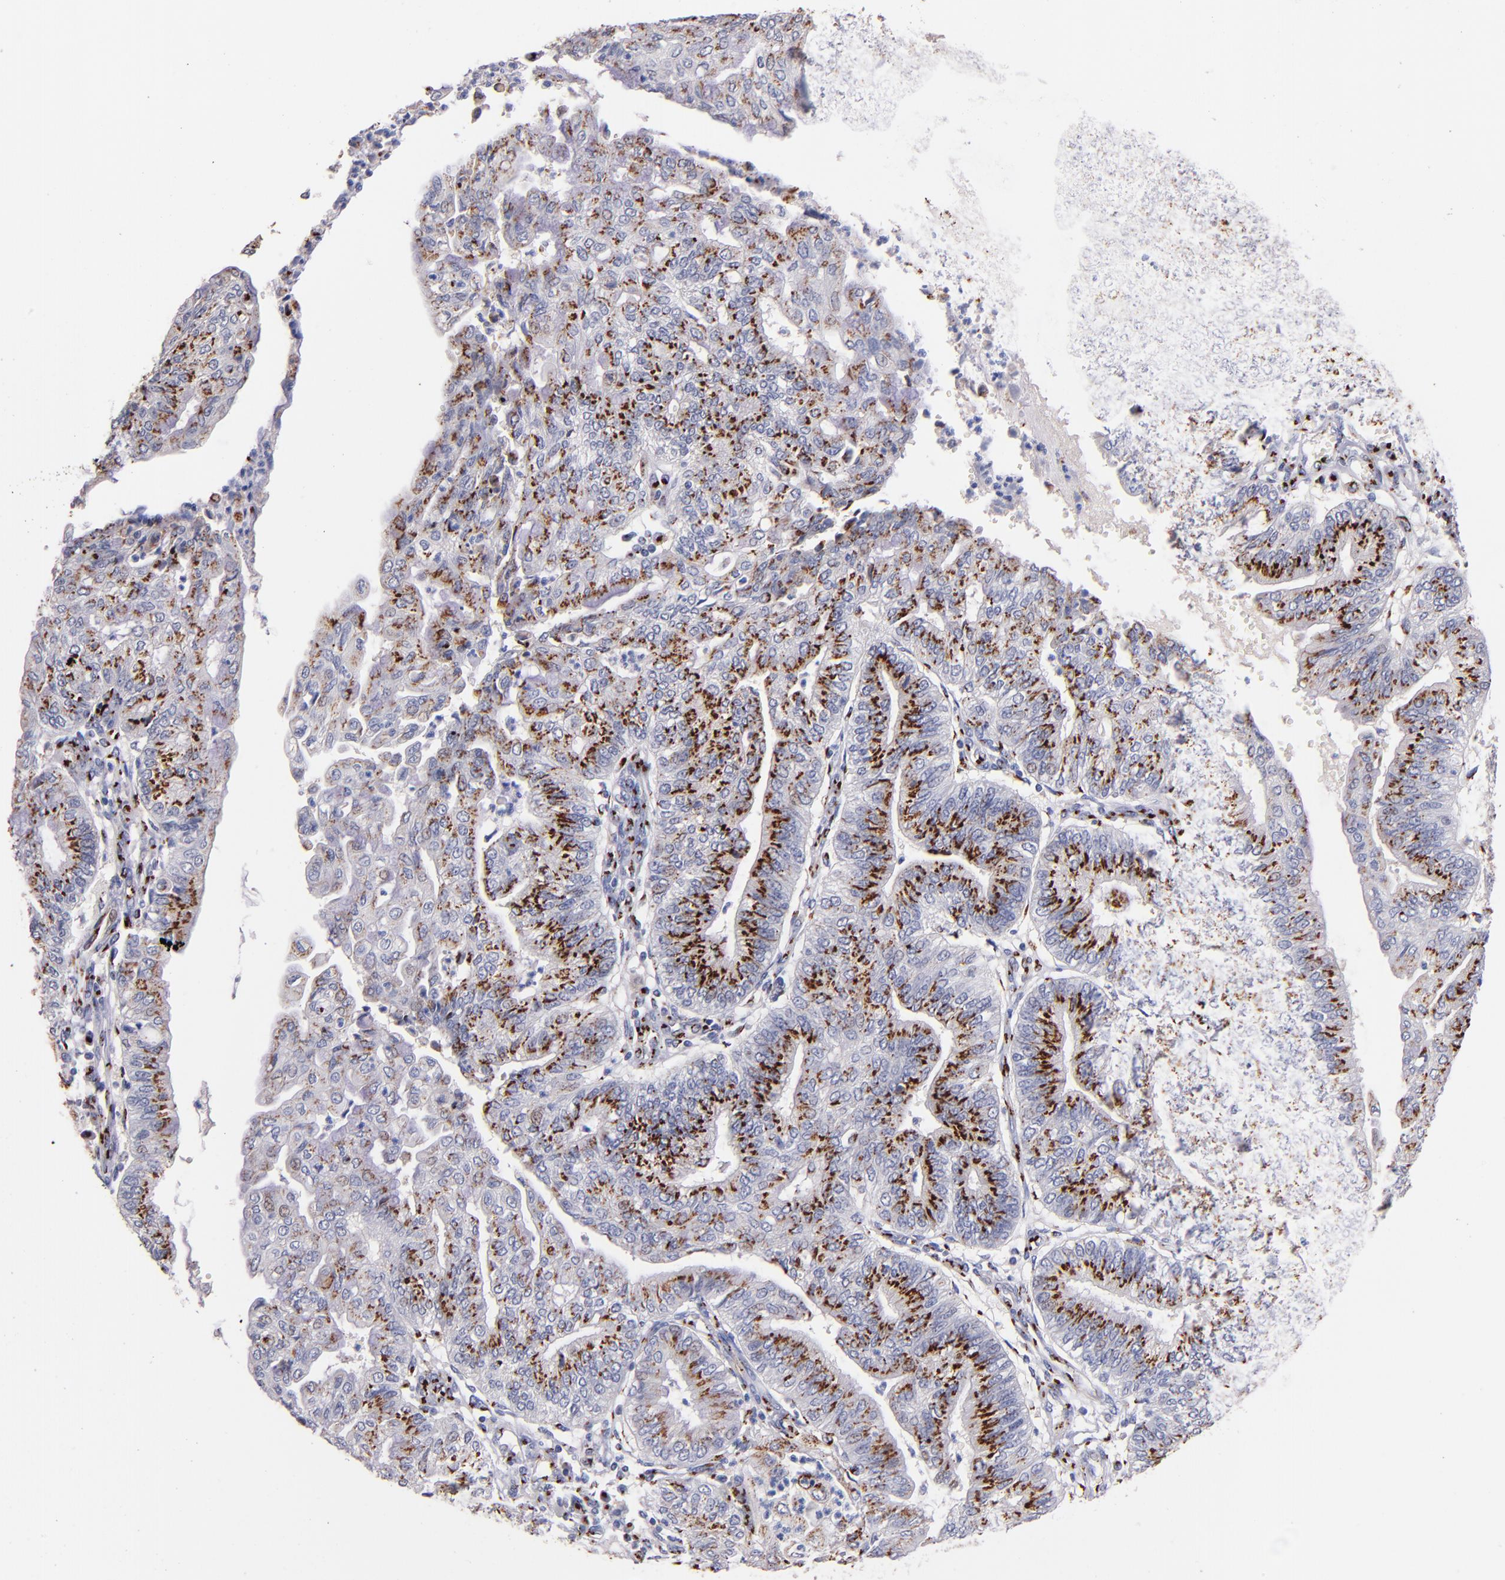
{"staining": {"intensity": "moderate", "quantity": "25%-75%", "location": "cytoplasmic/membranous"}, "tissue": "endometrial cancer", "cell_type": "Tumor cells", "image_type": "cancer", "snomed": [{"axis": "morphology", "description": "Adenocarcinoma, NOS"}, {"axis": "topography", "description": "Endometrium"}], "caption": "Immunohistochemical staining of endometrial adenocarcinoma displays medium levels of moderate cytoplasmic/membranous positivity in approximately 25%-75% of tumor cells.", "gene": "GOLIM4", "patient": {"sex": "female", "age": 59}}